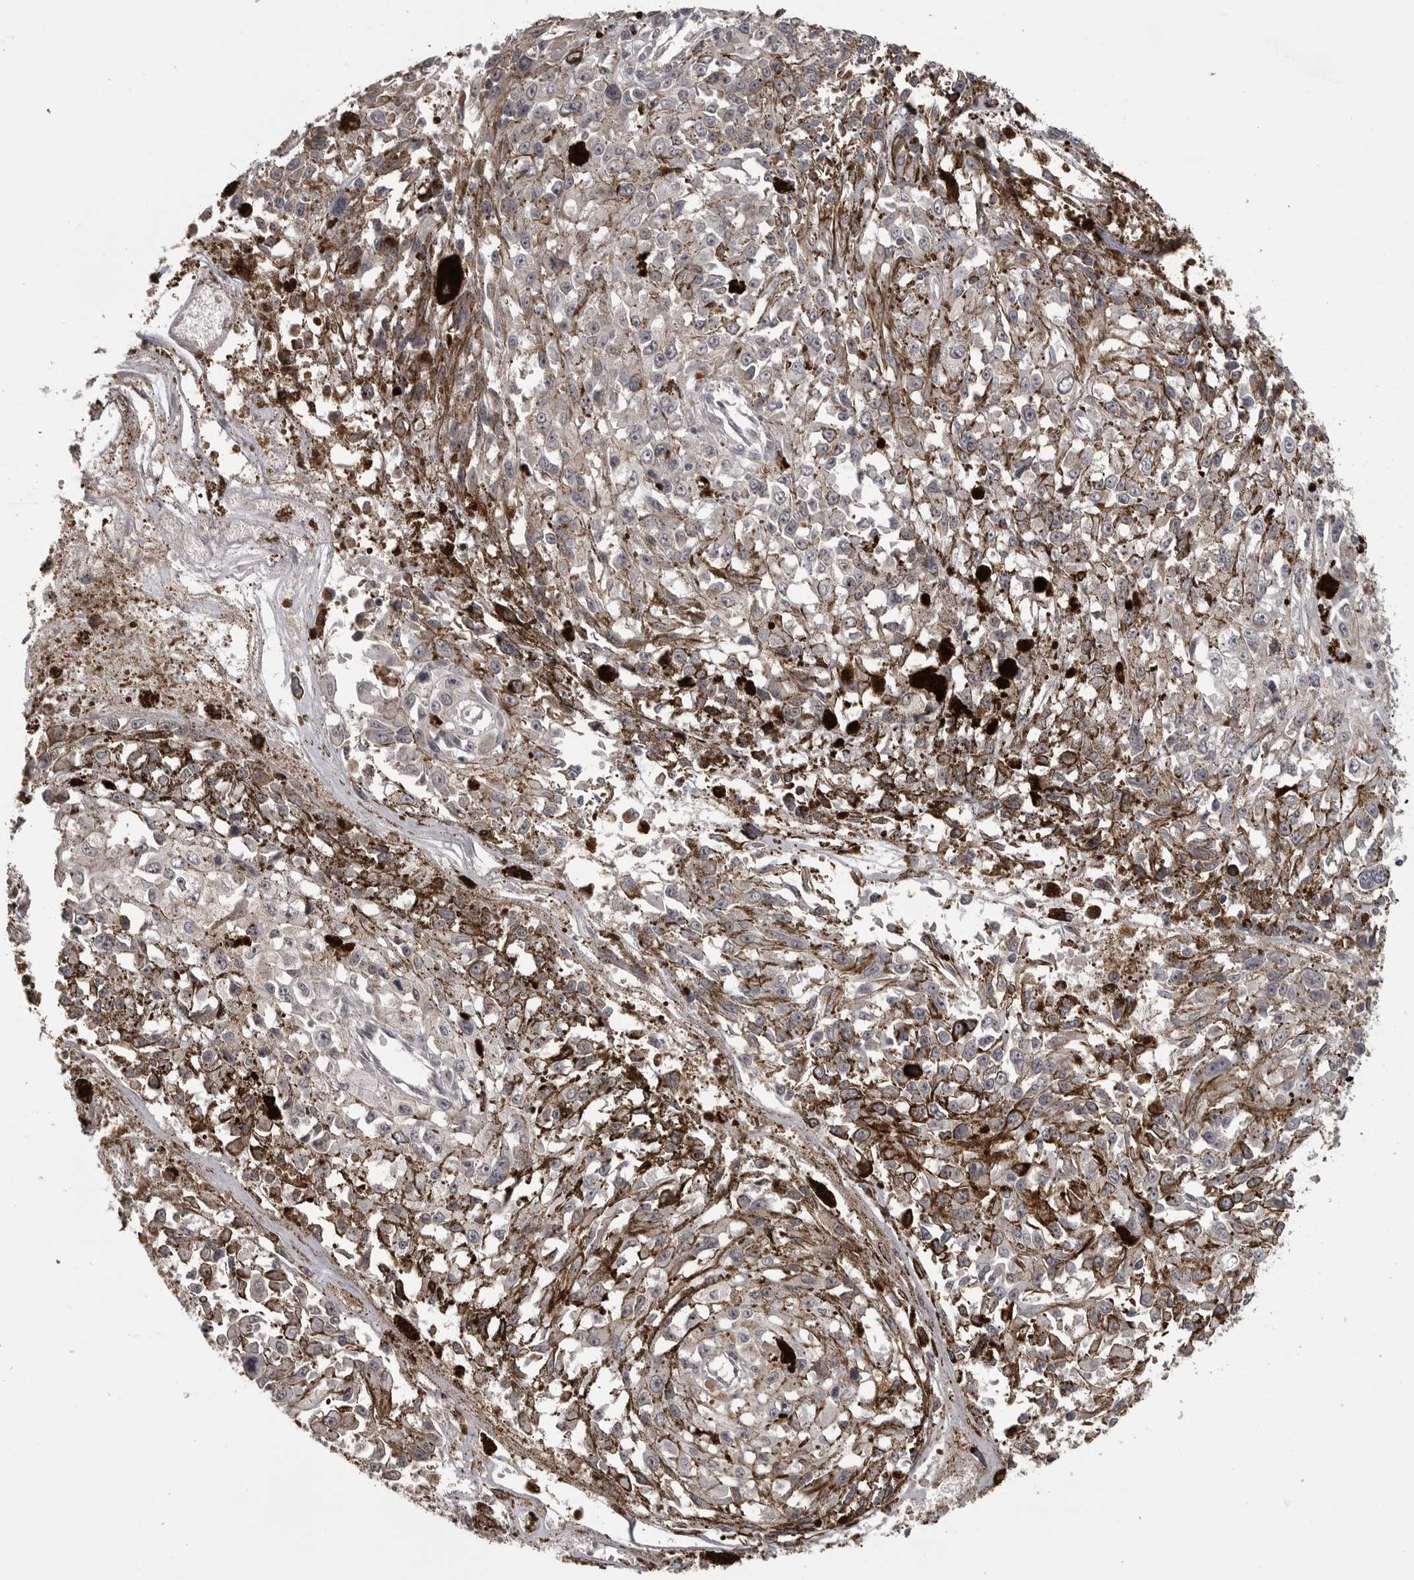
{"staining": {"intensity": "negative", "quantity": "none", "location": "none"}, "tissue": "melanoma", "cell_type": "Tumor cells", "image_type": "cancer", "snomed": [{"axis": "morphology", "description": "Malignant melanoma, Metastatic site"}, {"axis": "topography", "description": "Lymph node"}], "caption": "High power microscopy image of an IHC histopathology image of malignant melanoma (metastatic site), revealing no significant expression in tumor cells.", "gene": "SNX16", "patient": {"sex": "male", "age": 59}}